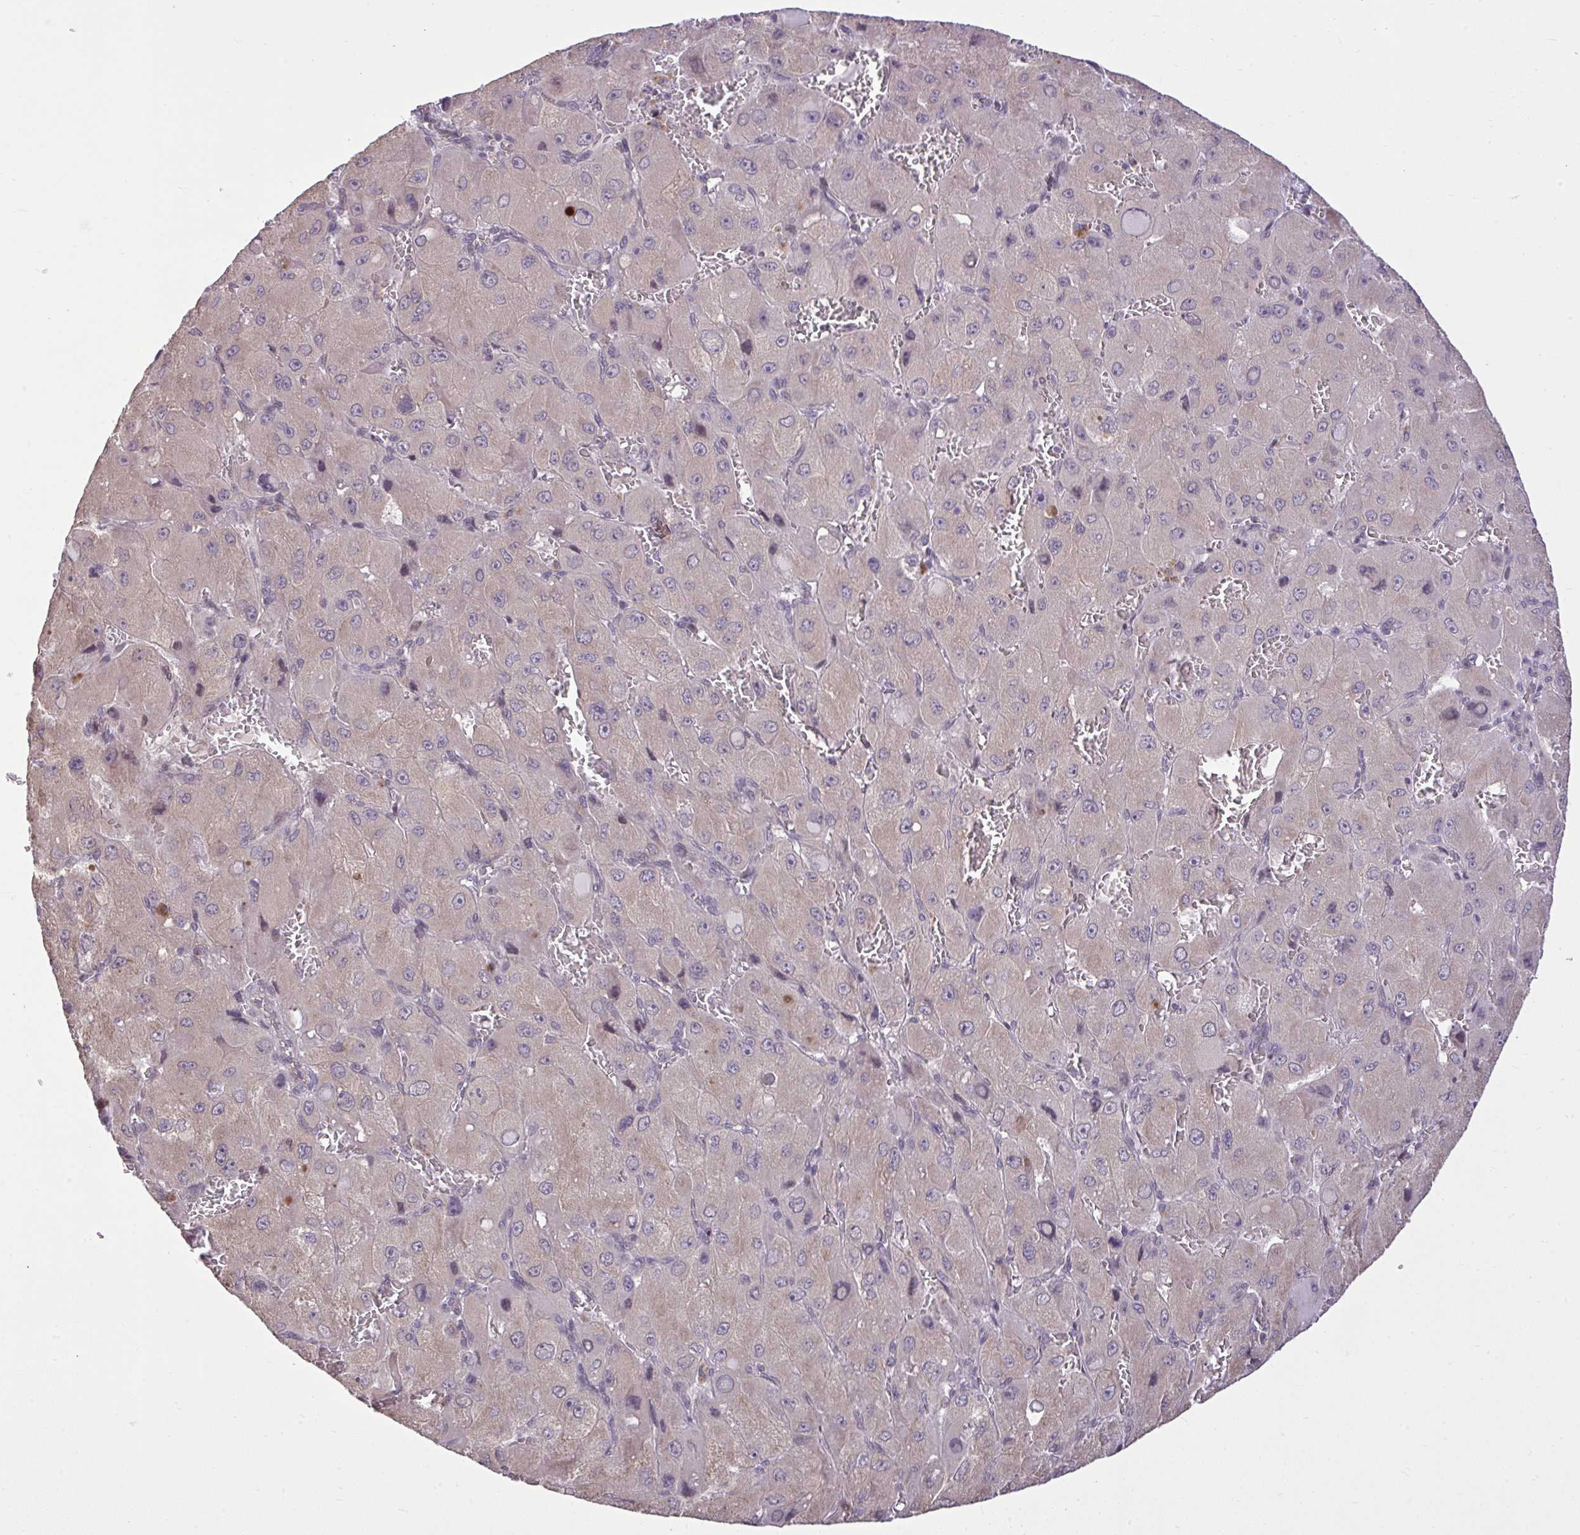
{"staining": {"intensity": "weak", "quantity": "<25%", "location": "cytoplasmic/membranous"}, "tissue": "liver cancer", "cell_type": "Tumor cells", "image_type": "cancer", "snomed": [{"axis": "morphology", "description": "Carcinoma, Hepatocellular, NOS"}, {"axis": "topography", "description": "Liver"}], "caption": "Liver cancer (hepatocellular carcinoma) was stained to show a protein in brown. There is no significant expression in tumor cells.", "gene": "CYP20A1", "patient": {"sex": "male", "age": 27}}